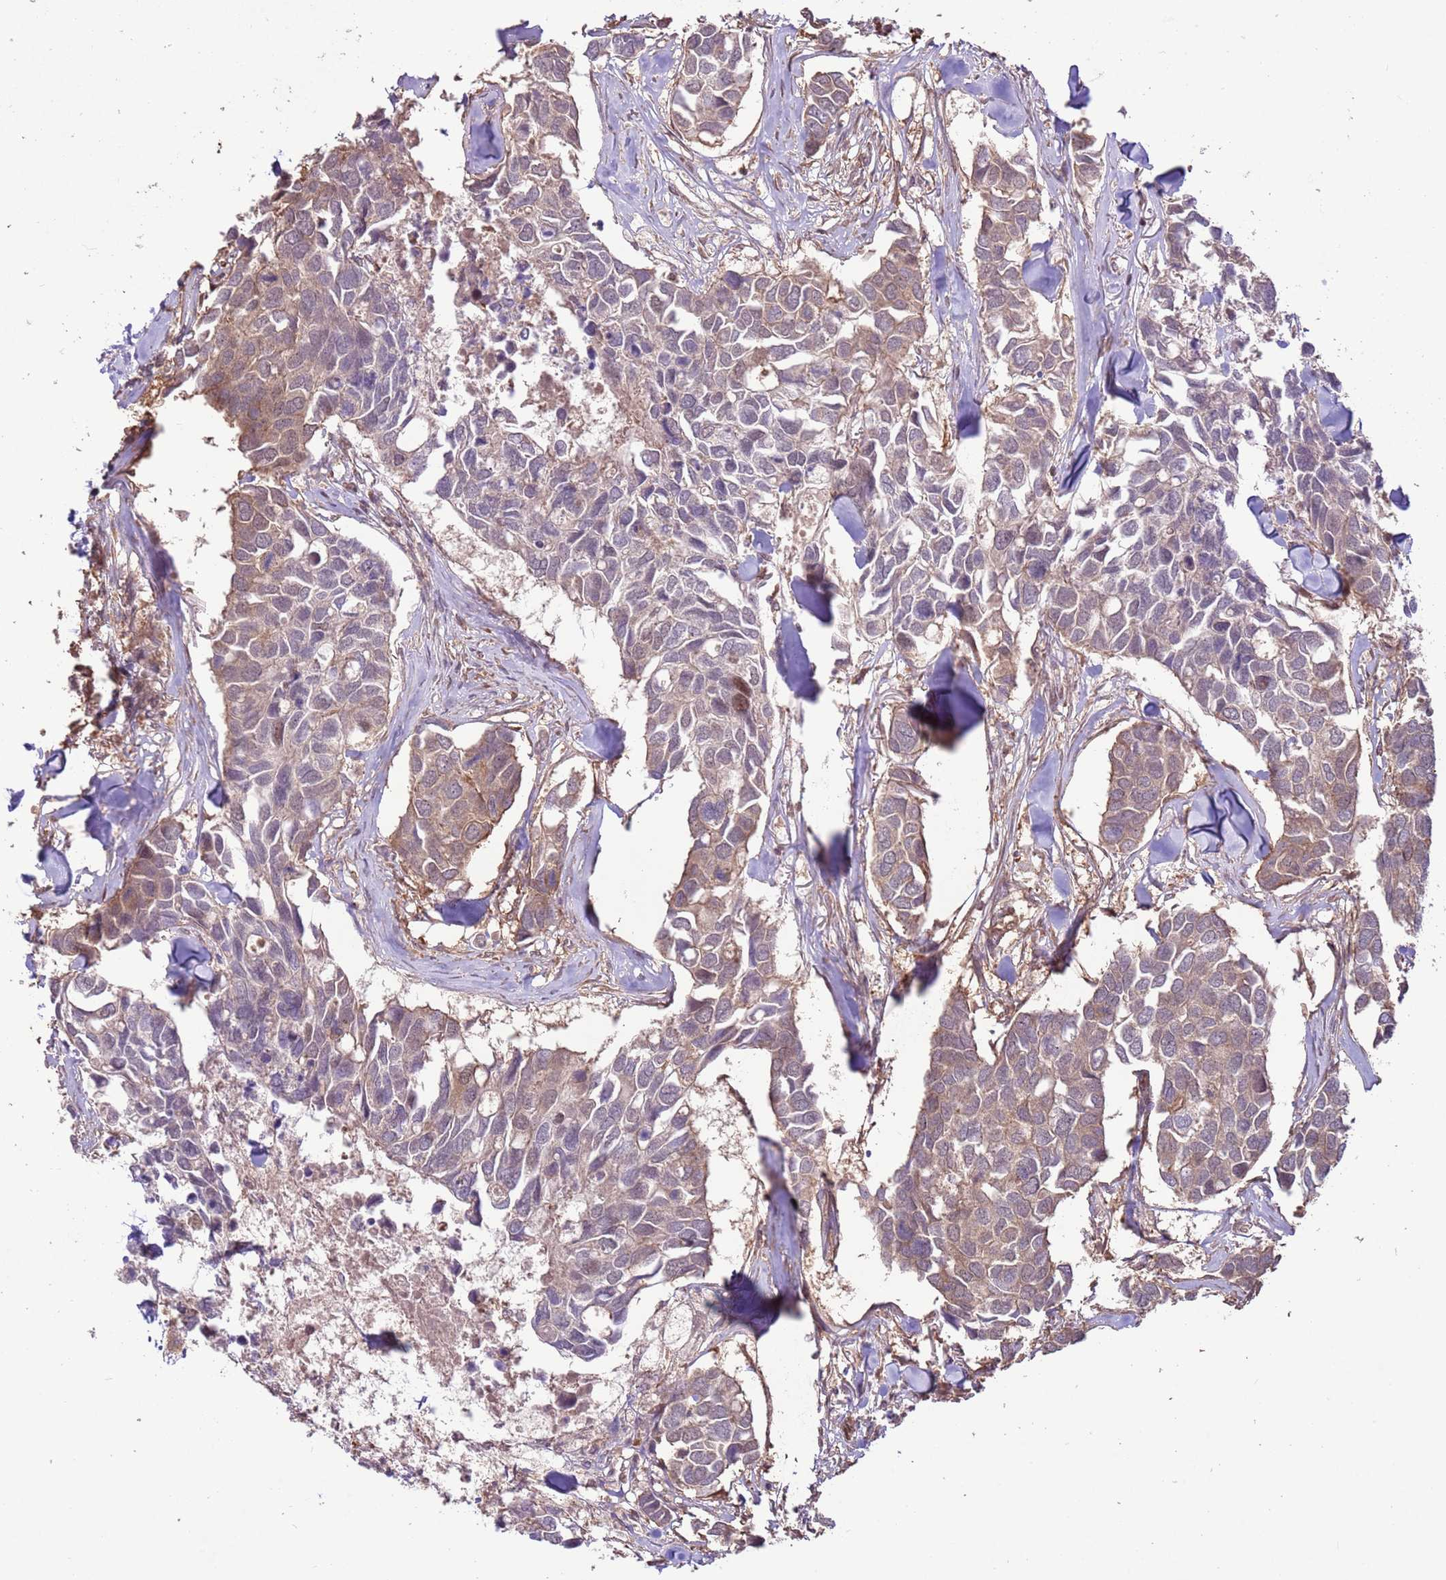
{"staining": {"intensity": "weak", "quantity": "25%-75%", "location": "cytoplasmic/membranous"}, "tissue": "breast cancer", "cell_type": "Tumor cells", "image_type": "cancer", "snomed": [{"axis": "morphology", "description": "Duct carcinoma"}, {"axis": "topography", "description": "Breast"}], "caption": "IHC image of neoplastic tissue: breast cancer stained using immunohistochemistry (IHC) displays low levels of weak protein expression localized specifically in the cytoplasmic/membranous of tumor cells, appearing as a cytoplasmic/membranous brown color.", "gene": "CCDC112", "patient": {"sex": "female", "age": 83}}